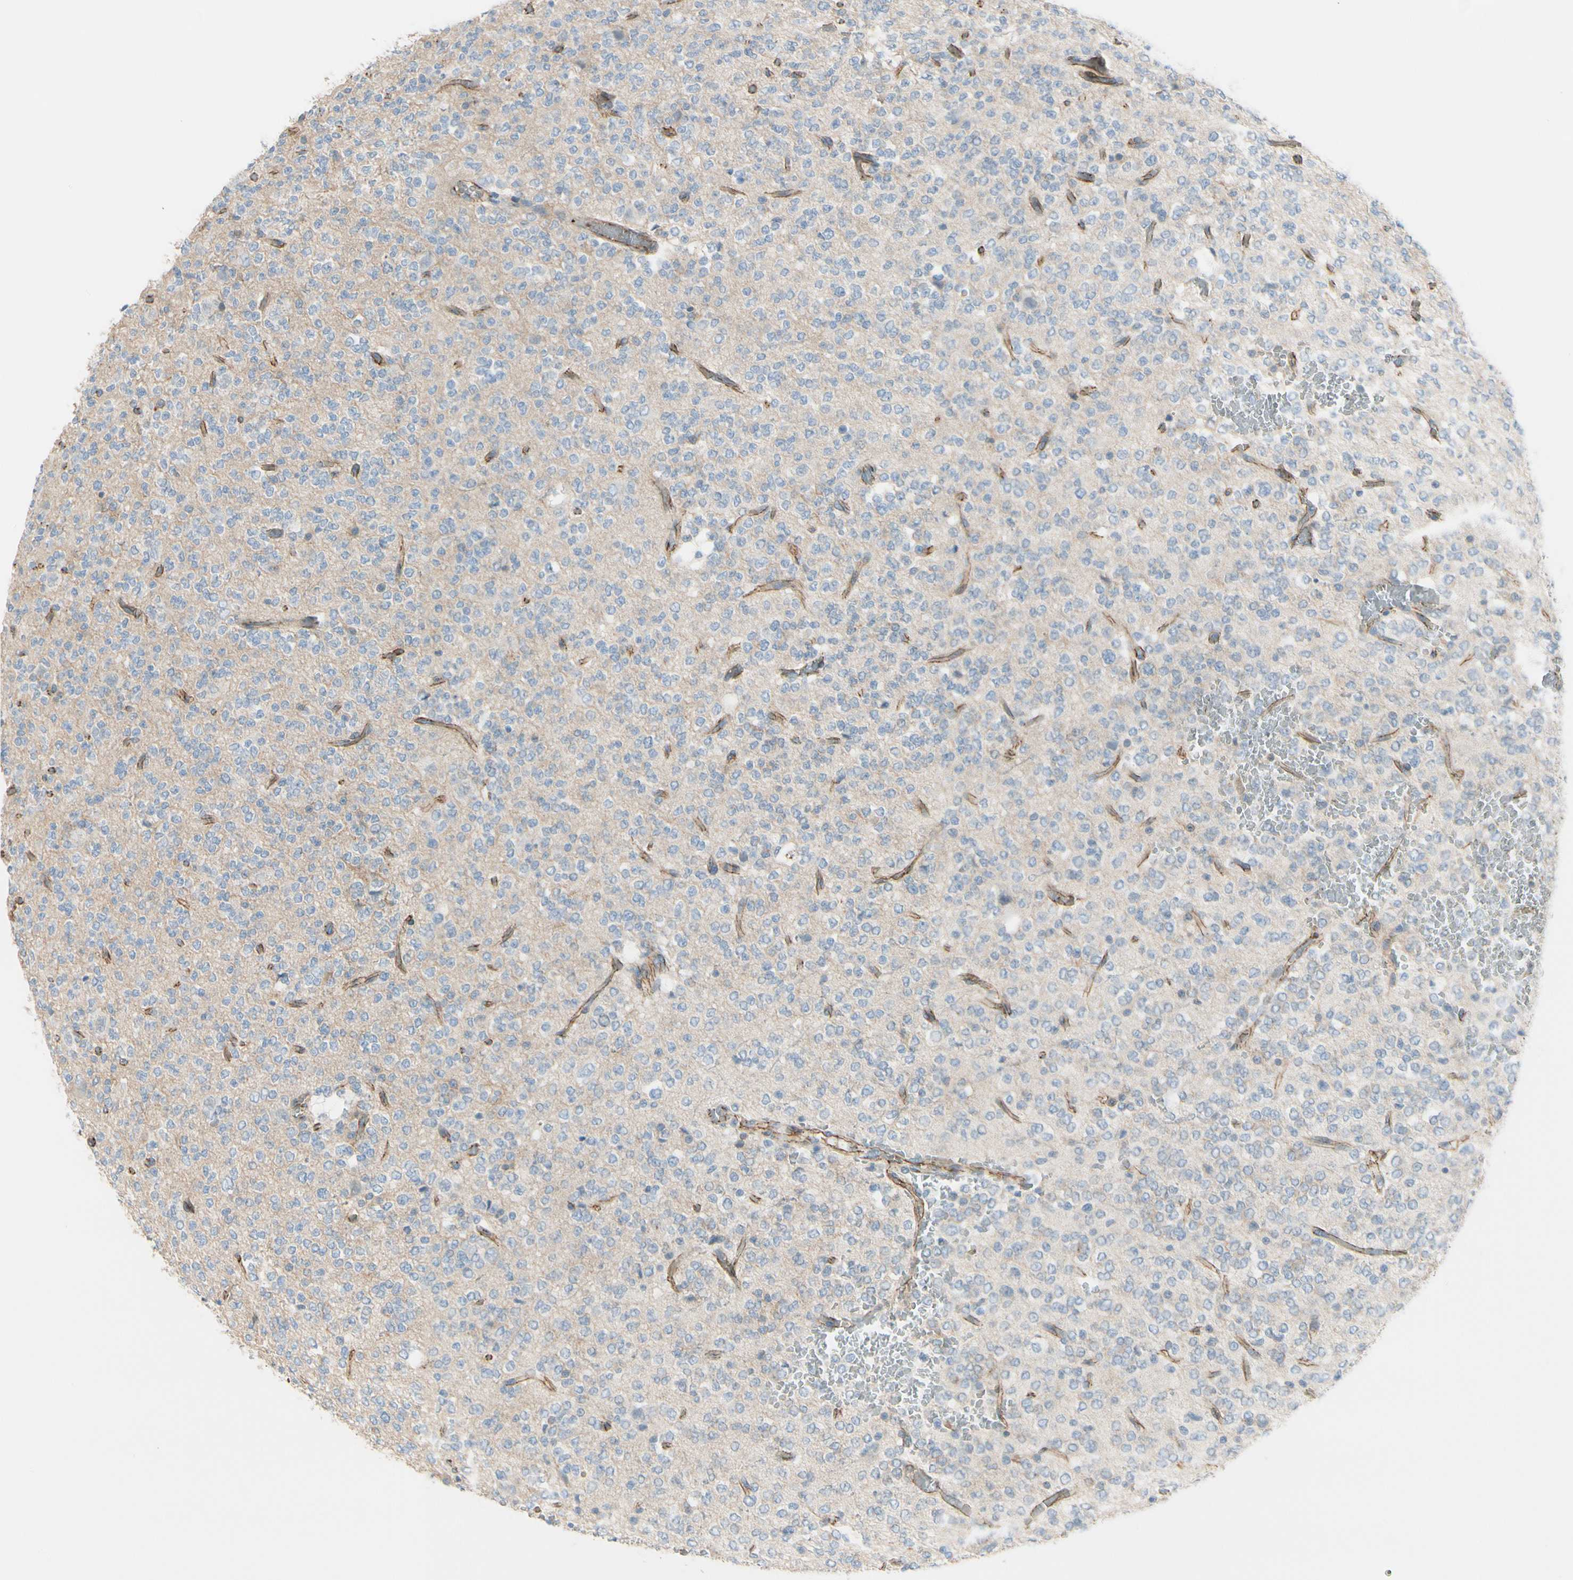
{"staining": {"intensity": "weak", "quantity": "25%-75%", "location": "cytoplasmic/membranous"}, "tissue": "glioma", "cell_type": "Tumor cells", "image_type": "cancer", "snomed": [{"axis": "morphology", "description": "Glioma, malignant, Low grade"}, {"axis": "topography", "description": "Brain"}], "caption": "Low-grade glioma (malignant) stained for a protein (brown) demonstrates weak cytoplasmic/membranous positive expression in approximately 25%-75% of tumor cells.", "gene": "TJP1", "patient": {"sex": "male", "age": 38}}